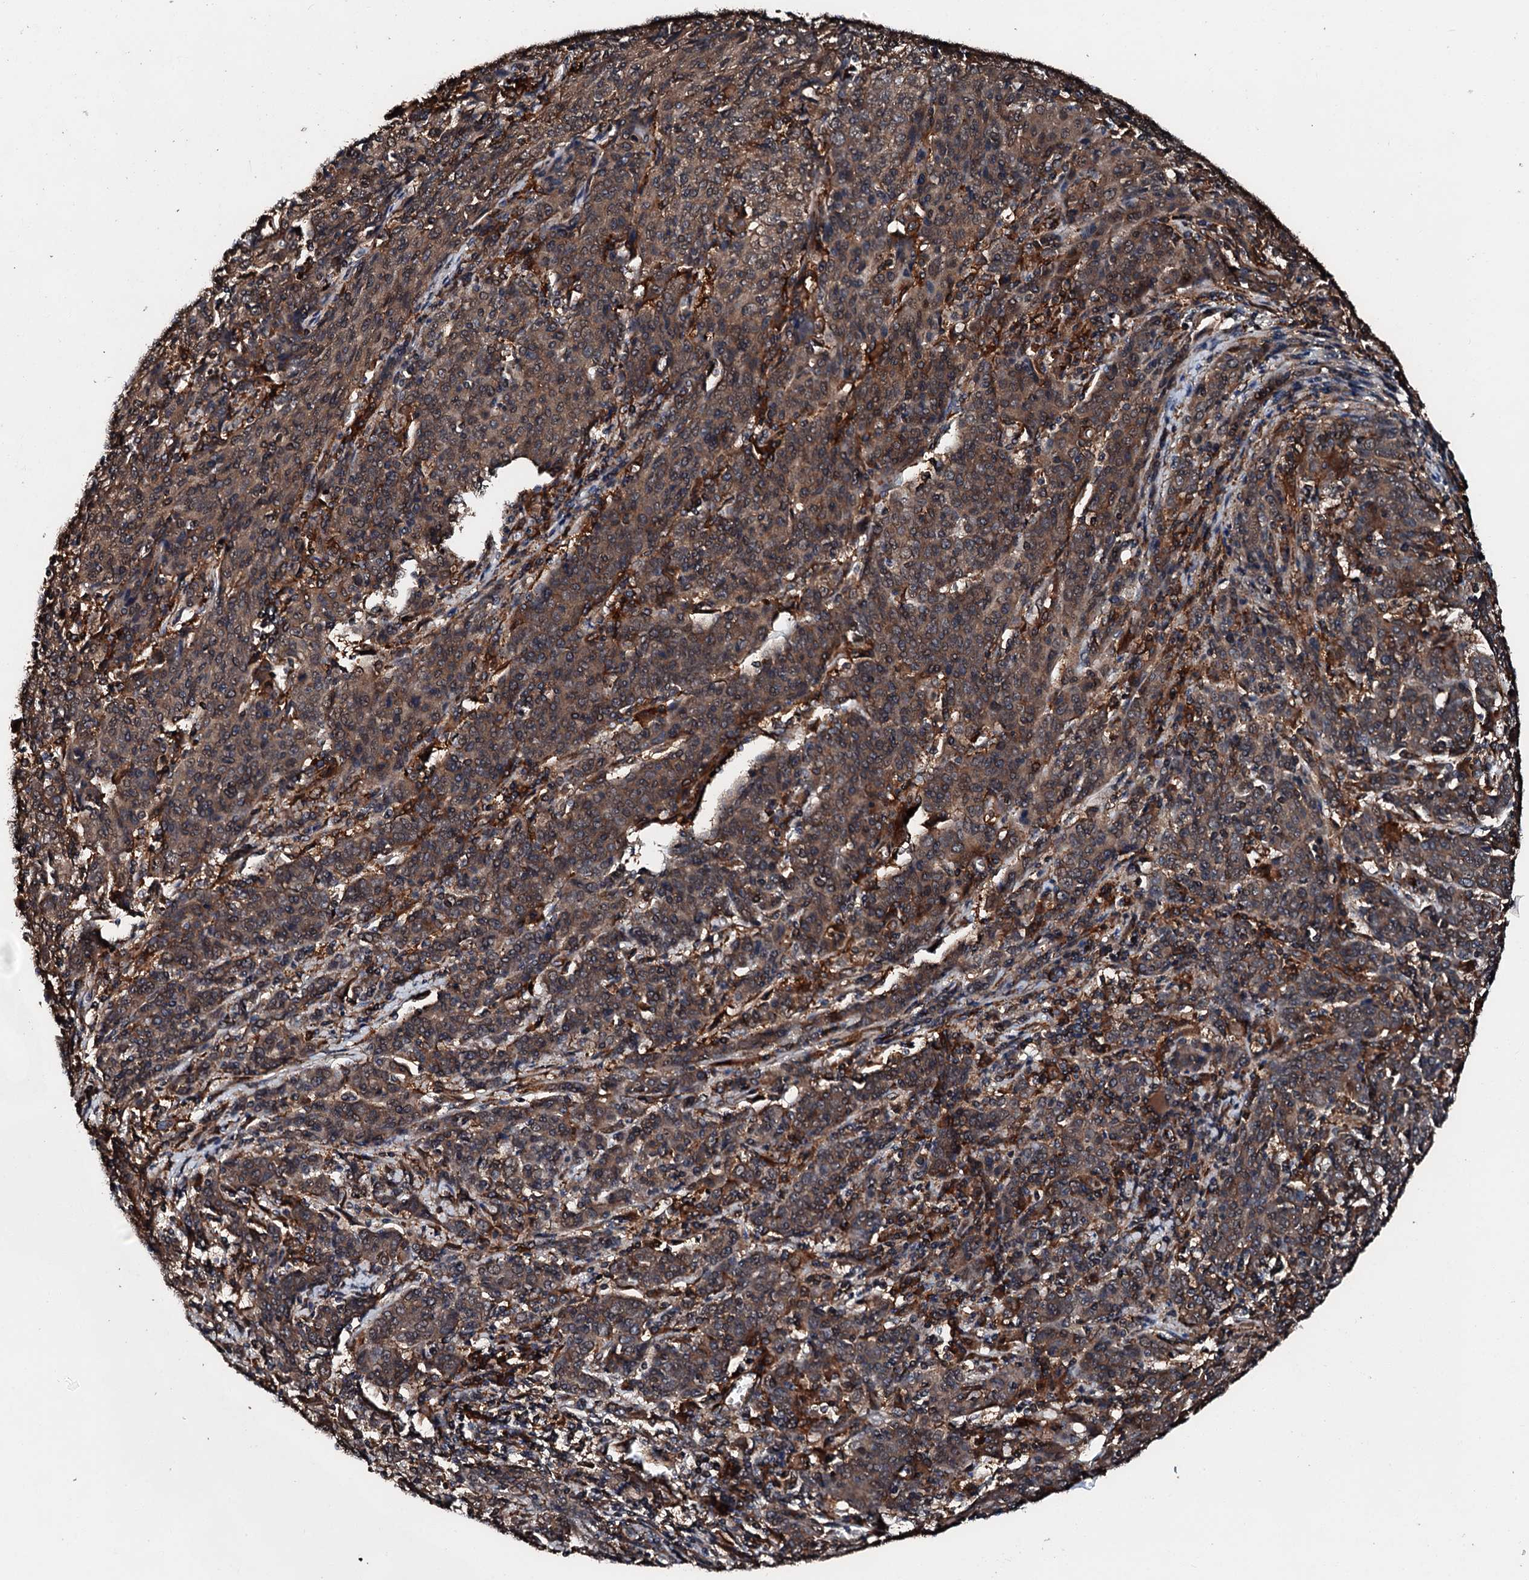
{"staining": {"intensity": "moderate", "quantity": ">75%", "location": "cytoplasmic/membranous"}, "tissue": "cervical cancer", "cell_type": "Tumor cells", "image_type": "cancer", "snomed": [{"axis": "morphology", "description": "Squamous cell carcinoma, NOS"}, {"axis": "topography", "description": "Cervix"}], "caption": "This photomicrograph demonstrates immunohistochemistry staining of squamous cell carcinoma (cervical), with medium moderate cytoplasmic/membranous staining in about >75% of tumor cells.", "gene": "FGD4", "patient": {"sex": "female", "age": 67}}